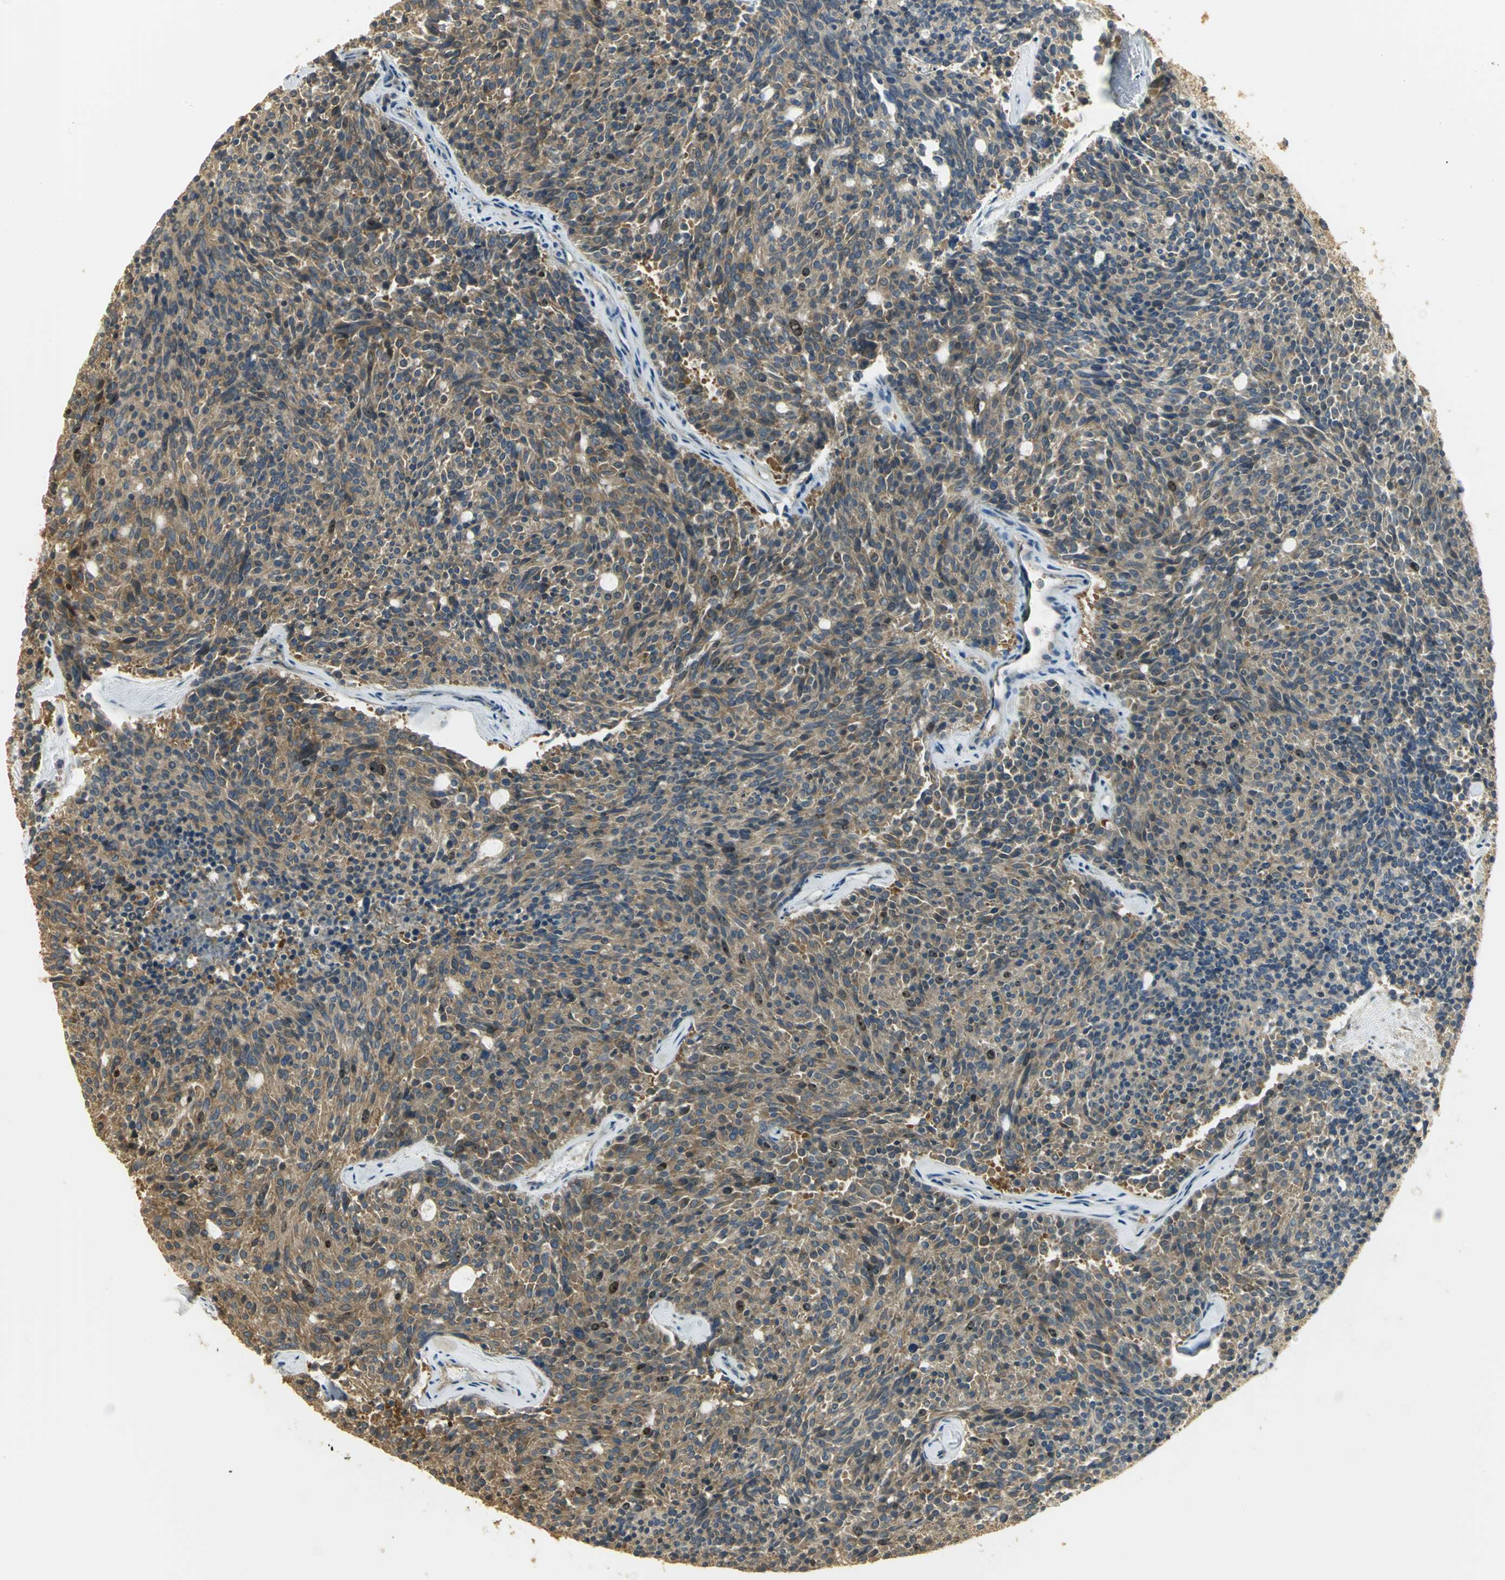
{"staining": {"intensity": "moderate", "quantity": ">75%", "location": "cytoplasmic/membranous"}, "tissue": "carcinoid", "cell_type": "Tumor cells", "image_type": "cancer", "snomed": [{"axis": "morphology", "description": "Carcinoid, malignant, NOS"}, {"axis": "topography", "description": "Pancreas"}], "caption": "Tumor cells exhibit moderate cytoplasmic/membranous positivity in about >75% of cells in carcinoid.", "gene": "RARS1", "patient": {"sex": "female", "age": 54}}